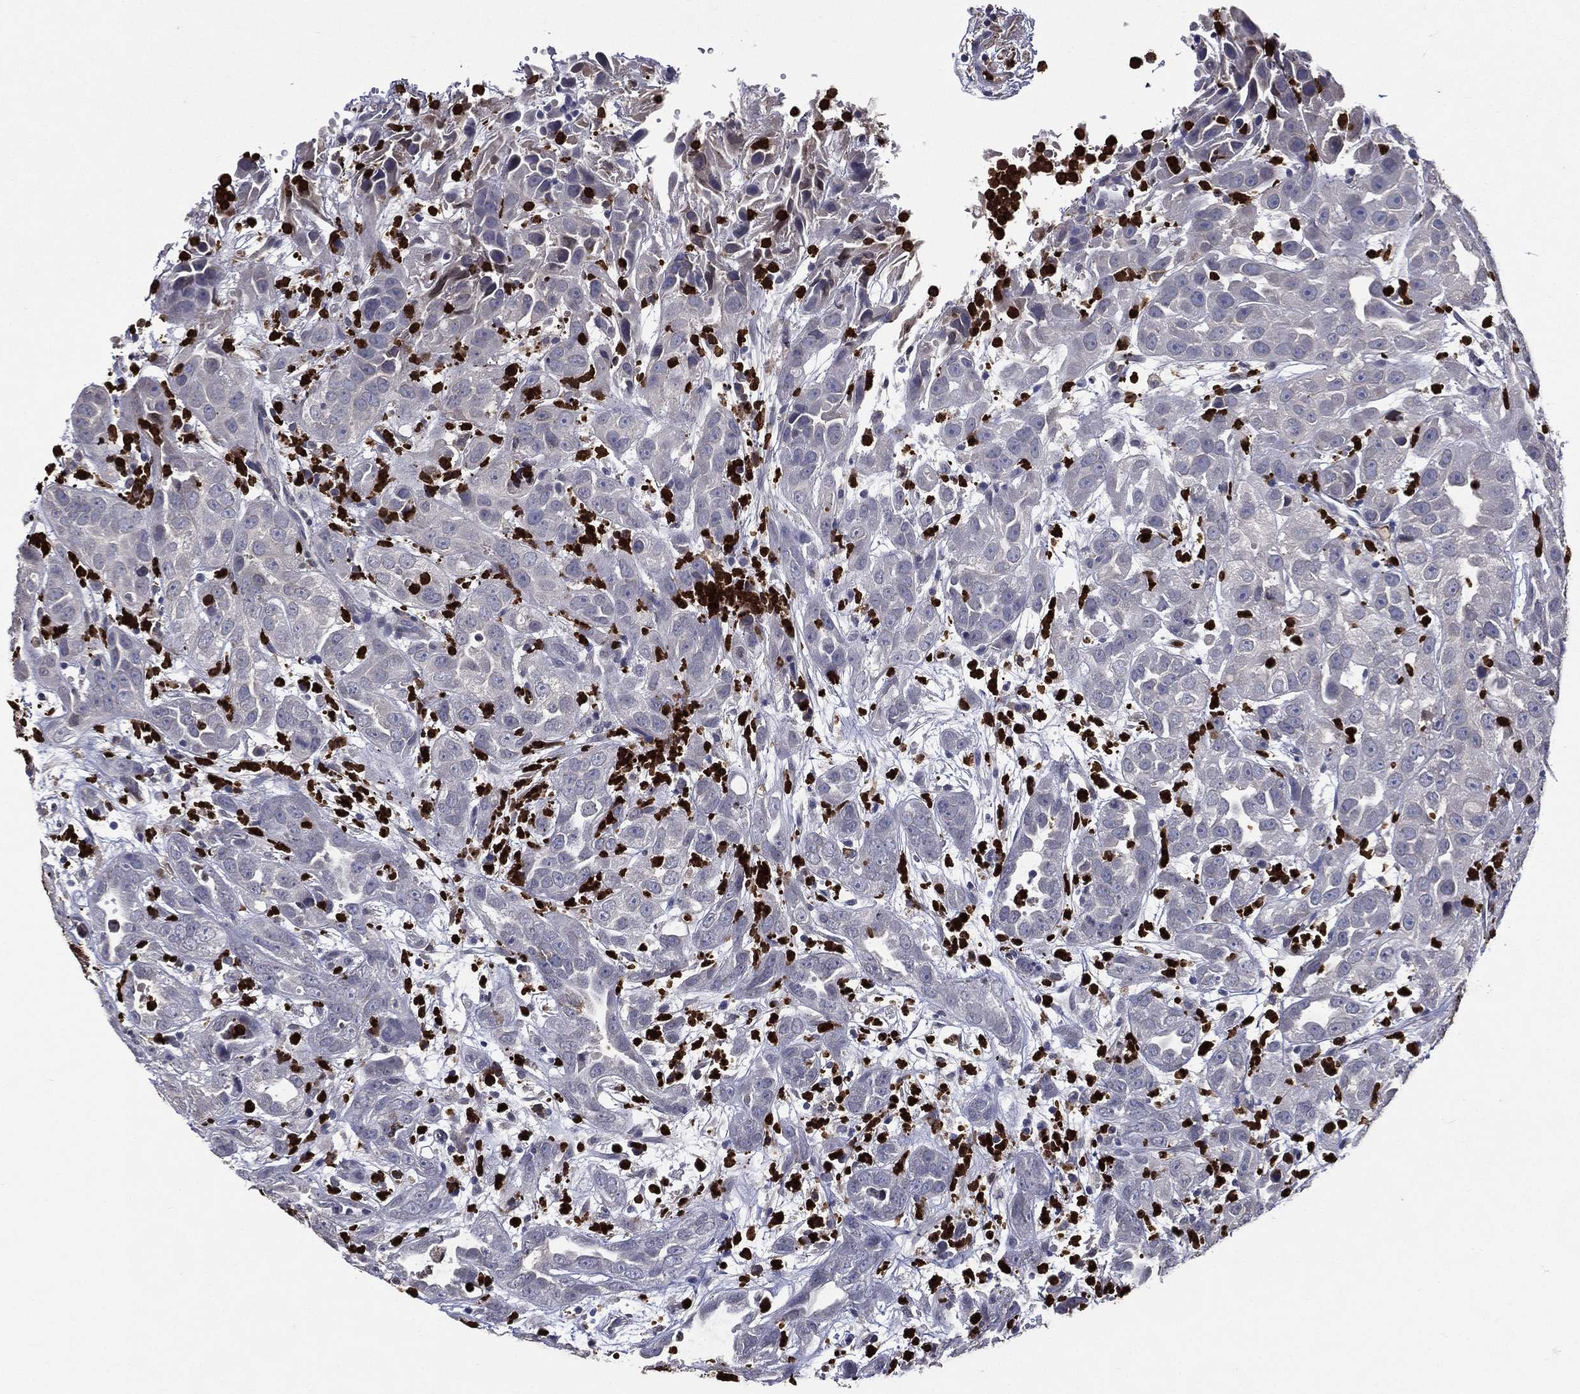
{"staining": {"intensity": "negative", "quantity": "none", "location": "none"}, "tissue": "urothelial cancer", "cell_type": "Tumor cells", "image_type": "cancer", "snomed": [{"axis": "morphology", "description": "Urothelial carcinoma, High grade"}, {"axis": "topography", "description": "Urinary bladder"}], "caption": "Immunohistochemical staining of high-grade urothelial carcinoma displays no significant positivity in tumor cells. (Stains: DAB (3,3'-diaminobenzidine) immunohistochemistry (IHC) with hematoxylin counter stain, Microscopy: brightfield microscopy at high magnification).", "gene": "GPR171", "patient": {"sex": "female", "age": 41}}